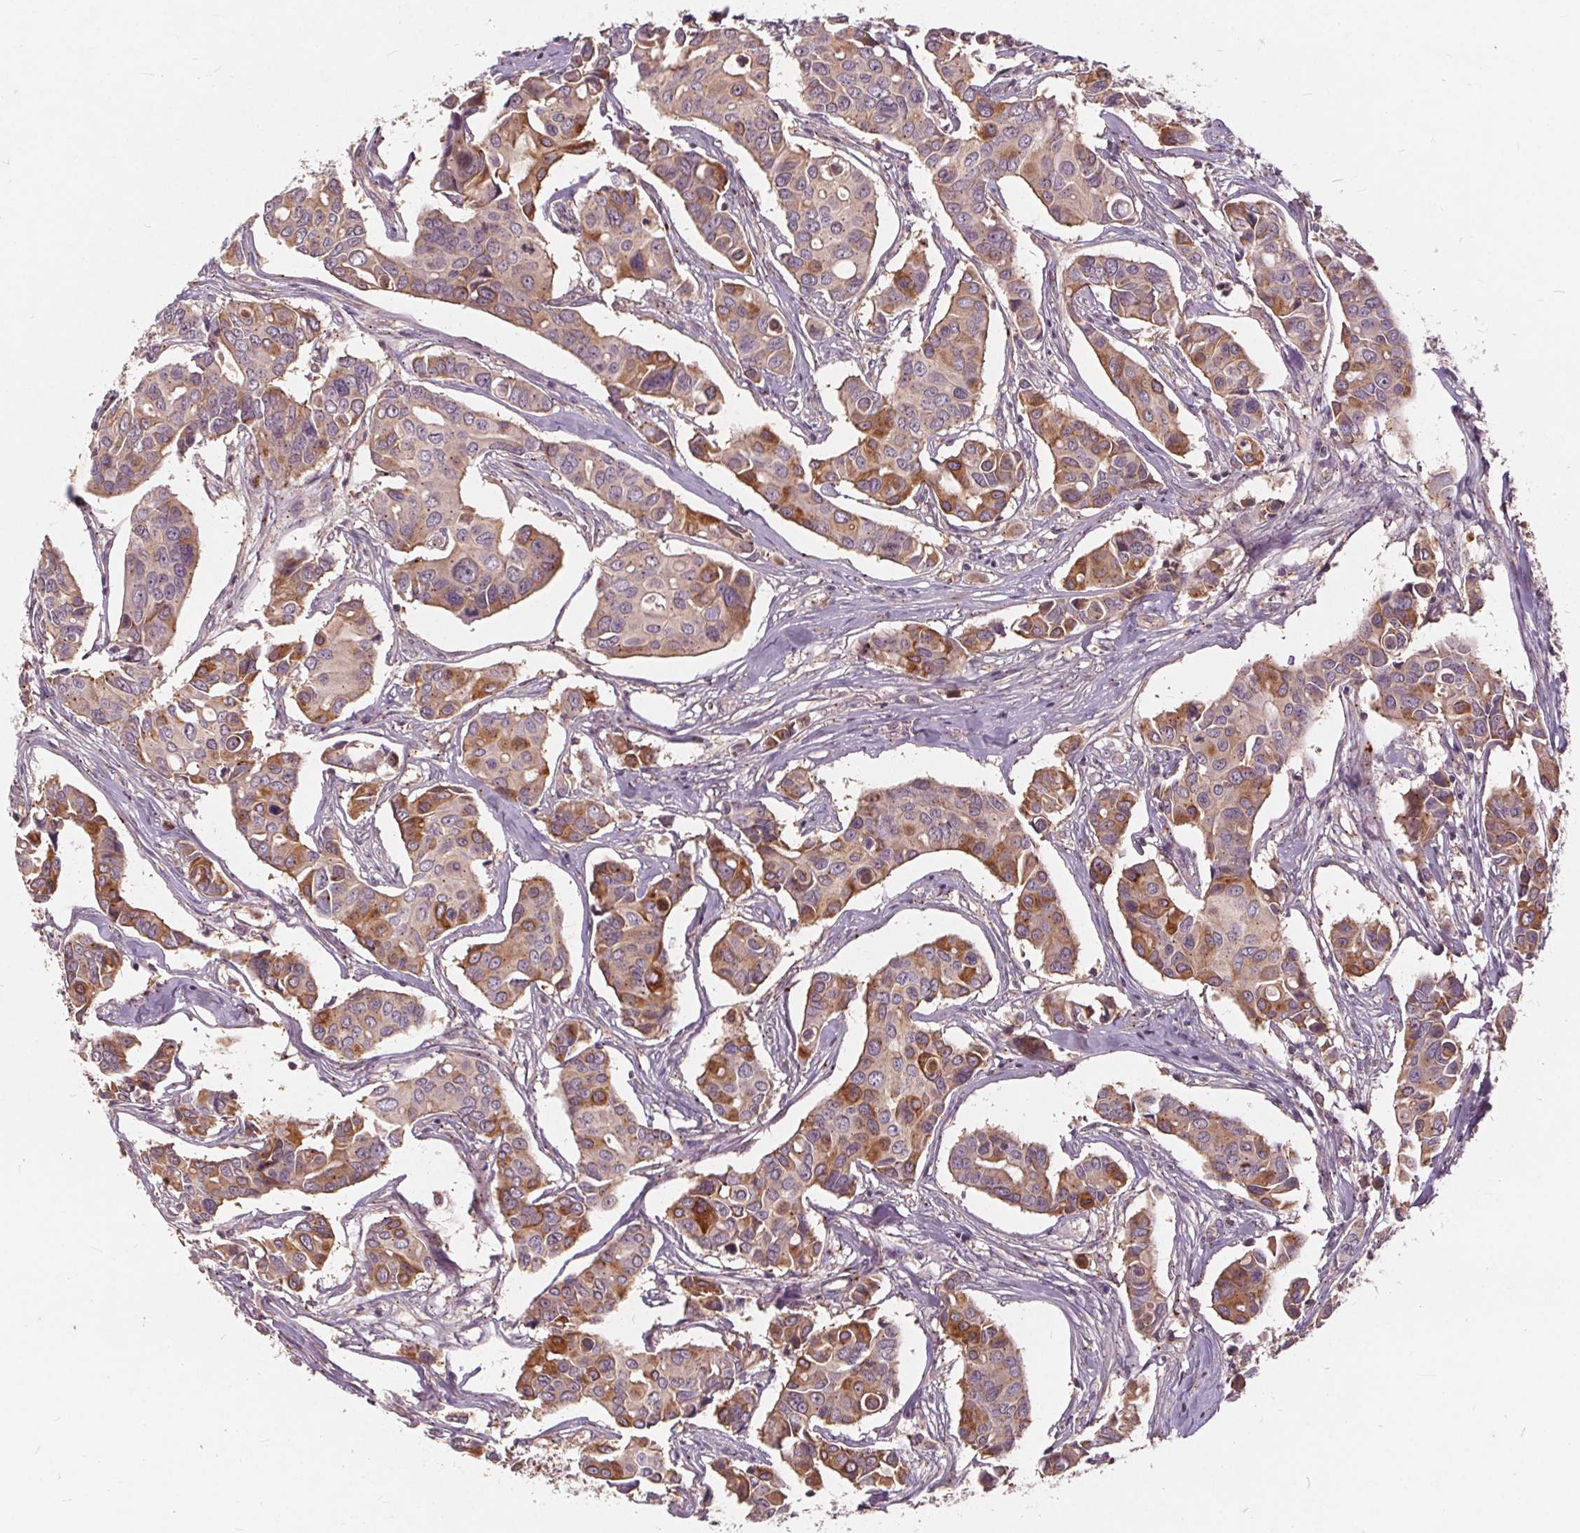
{"staining": {"intensity": "moderate", "quantity": "<25%", "location": "cytoplasmic/membranous"}, "tissue": "breast cancer", "cell_type": "Tumor cells", "image_type": "cancer", "snomed": [{"axis": "morphology", "description": "Duct carcinoma"}, {"axis": "topography", "description": "Breast"}], "caption": "Breast cancer (intraductal carcinoma) stained with a brown dye exhibits moderate cytoplasmic/membranous positive expression in approximately <25% of tumor cells.", "gene": "CSNK1G2", "patient": {"sex": "female", "age": 54}}